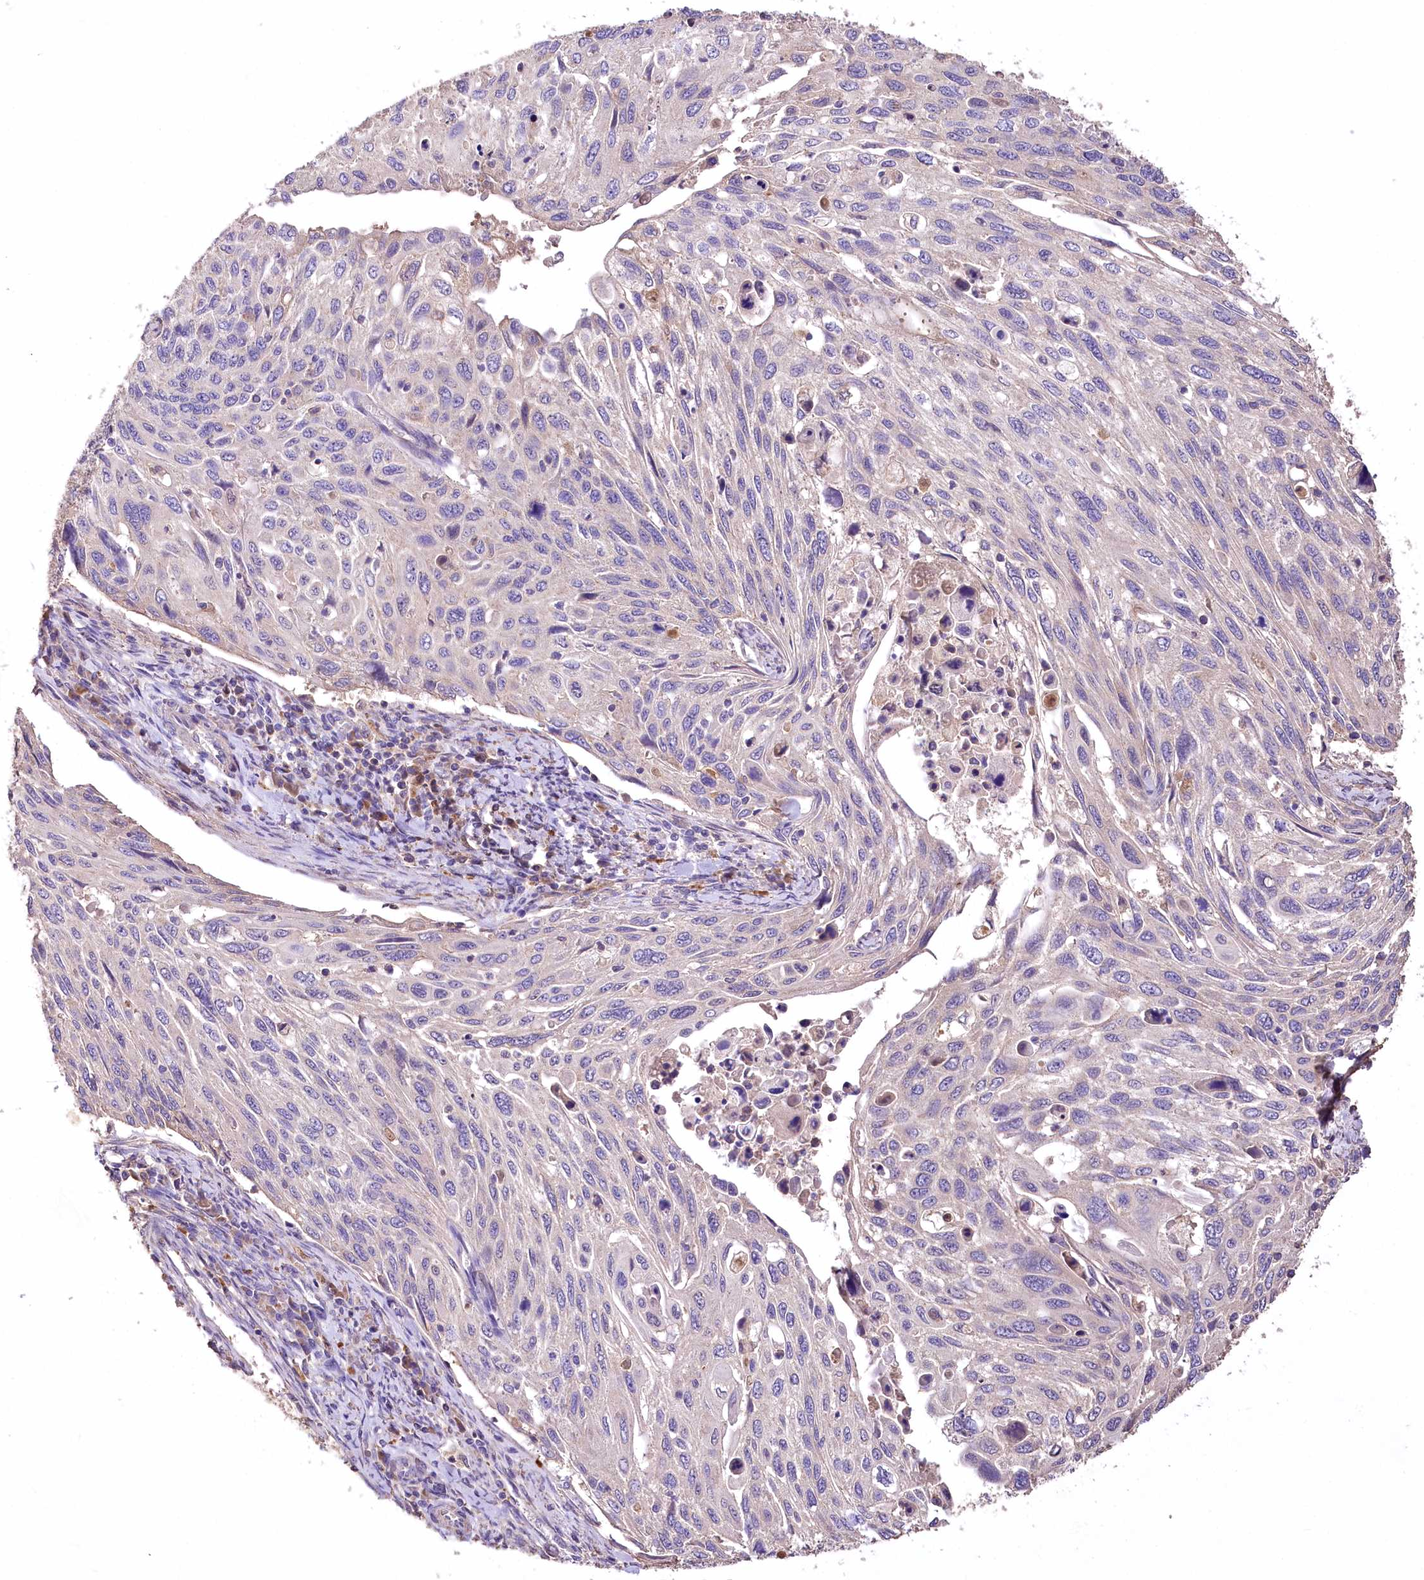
{"staining": {"intensity": "negative", "quantity": "none", "location": "none"}, "tissue": "cervical cancer", "cell_type": "Tumor cells", "image_type": "cancer", "snomed": [{"axis": "morphology", "description": "Squamous cell carcinoma, NOS"}, {"axis": "topography", "description": "Cervix"}], "caption": "Immunohistochemical staining of human squamous cell carcinoma (cervical) exhibits no significant positivity in tumor cells. The staining was performed using DAB to visualize the protein expression in brown, while the nuclei were stained in blue with hematoxylin (Magnification: 20x).", "gene": "PCYOX1L", "patient": {"sex": "female", "age": 70}}